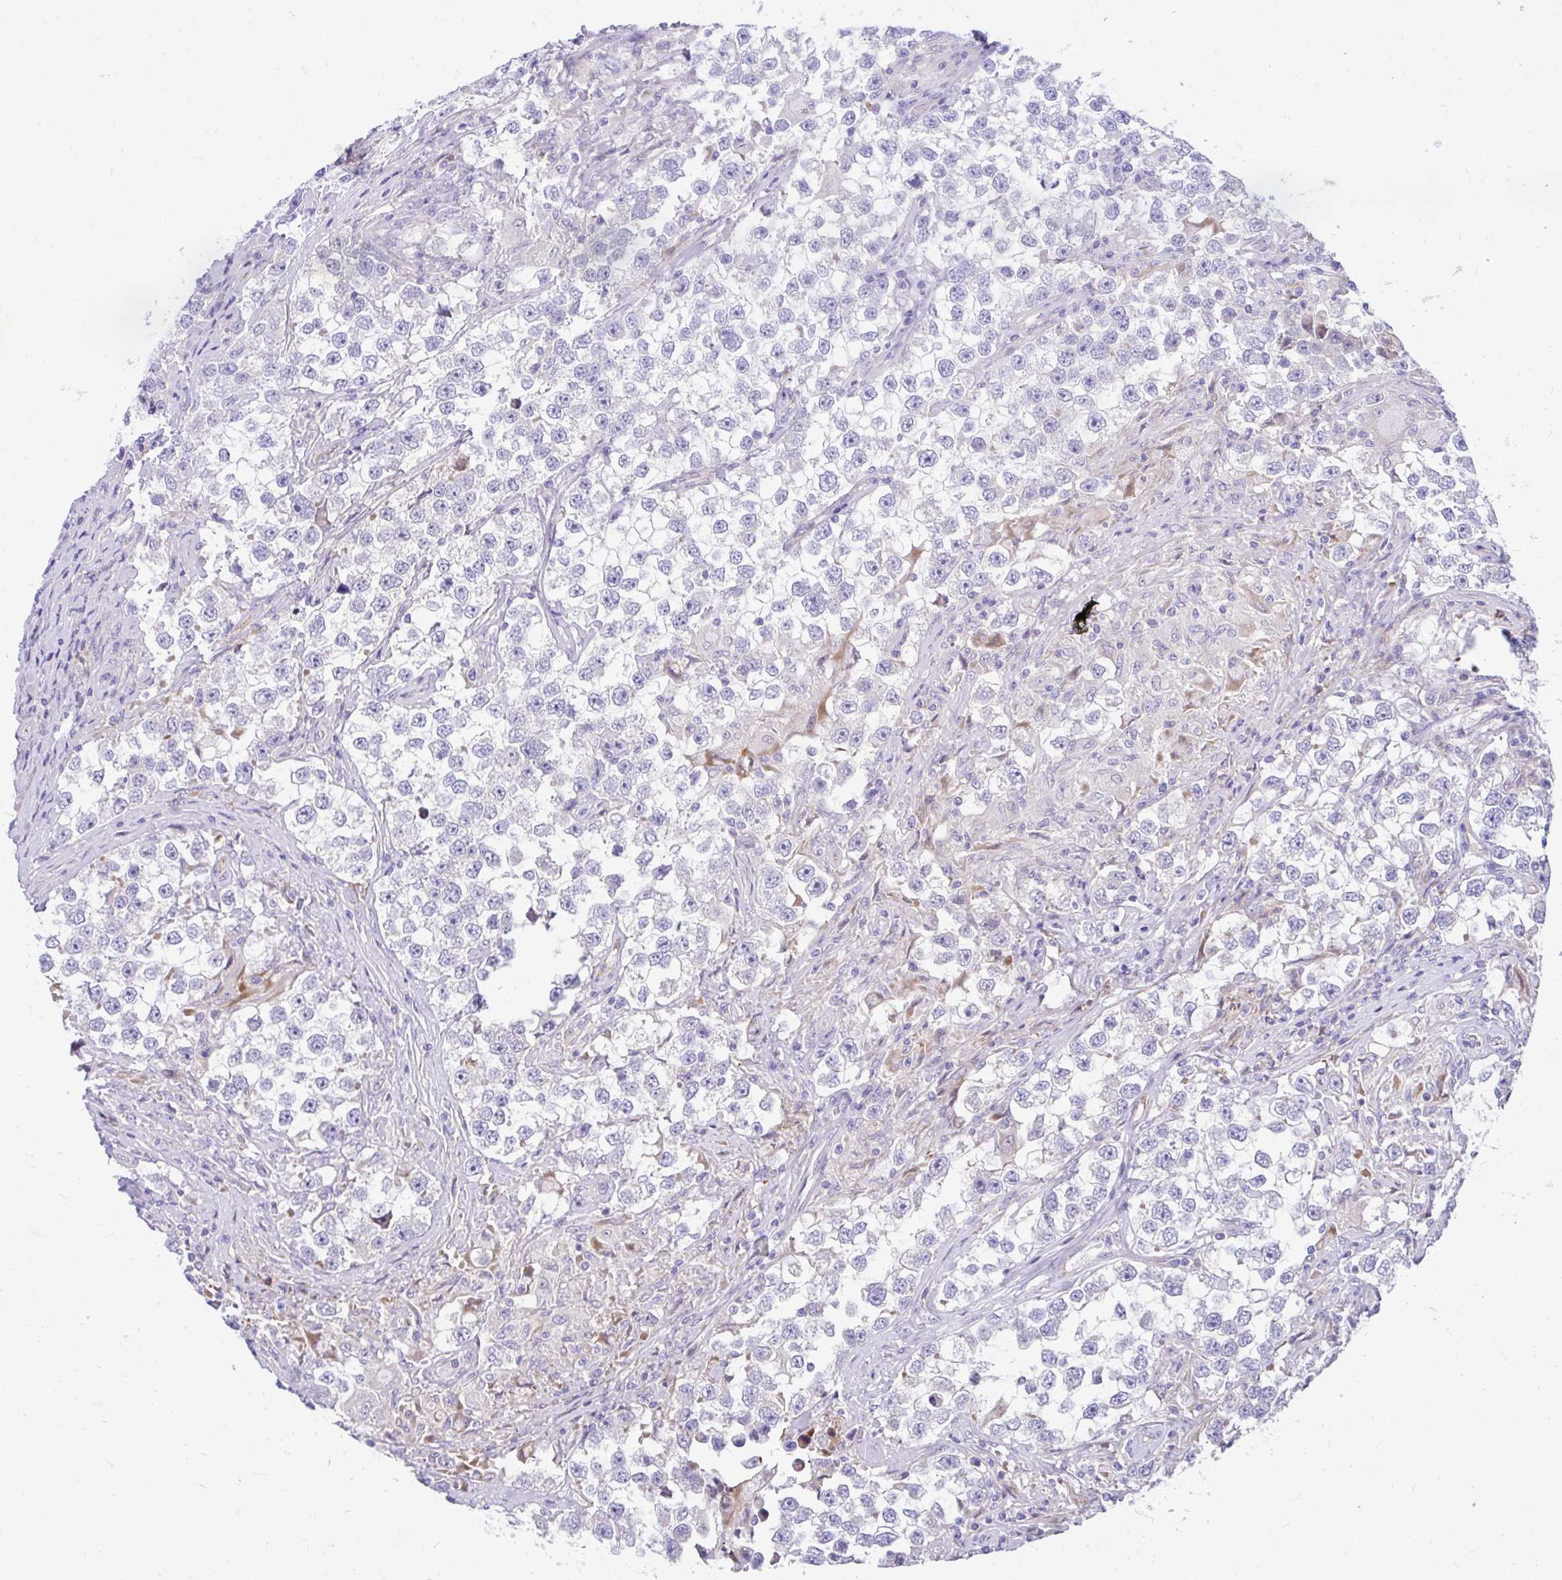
{"staining": {"intensity": "negative", "quantity": "none", "location": "none"}, "tissue": "testis cancer", "cell_type": "Tumor cells", "image_type": "cancer", "snomed": [{"axis": "morphology", "description": "Seminoma, NOS"}, {"axis": "topography", "description": "Testis"}], "caption": "Photomicrograph shows no protein staining in tumor cells of seminoma (testis) tissue.", "gene": "ESPNL", "patient": {"sex": "male", "age": 46}}